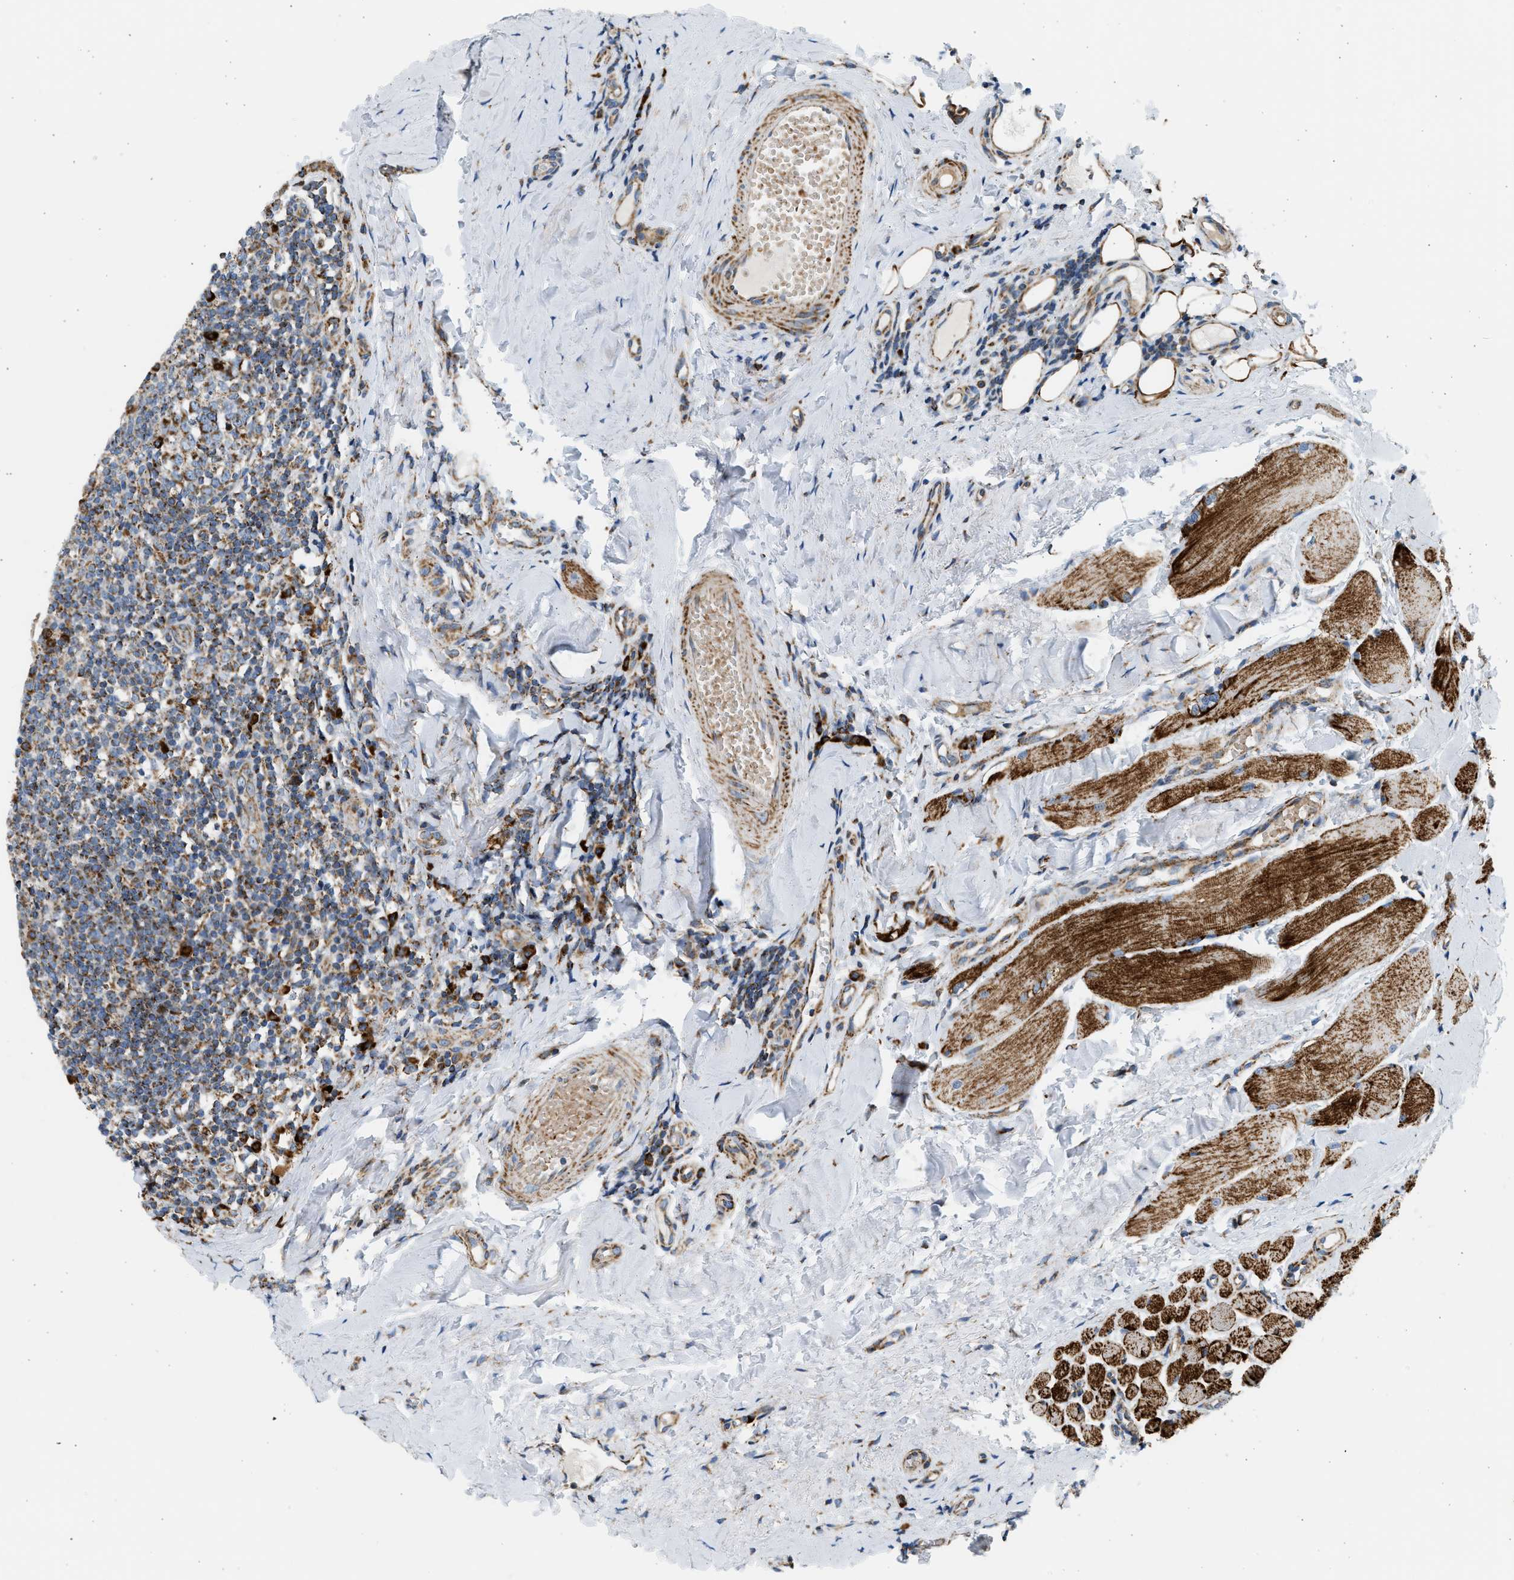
{"staining": {"intensity": "strong", "quantity": "25%-75%", "location": "cytoplasmic/membranous"}, "tissue": "tonsil", "cell_type": "Germinal center cells", "image_type": "normal", "snomed": [{"axis": "morphology", "description": "Normal tissue, NOS"}, {"axis": "topography", "description": "Tonsil"}], "caption": "Immunohistochemical staining of unremarkable tonsil displays 25%-75% levels of strong cytoplasmic/membranous protein staining in about 25%-75% of germinal center cells.", "gene": "KCNMB3", "patient": {"sex": "female", "age": 19}}